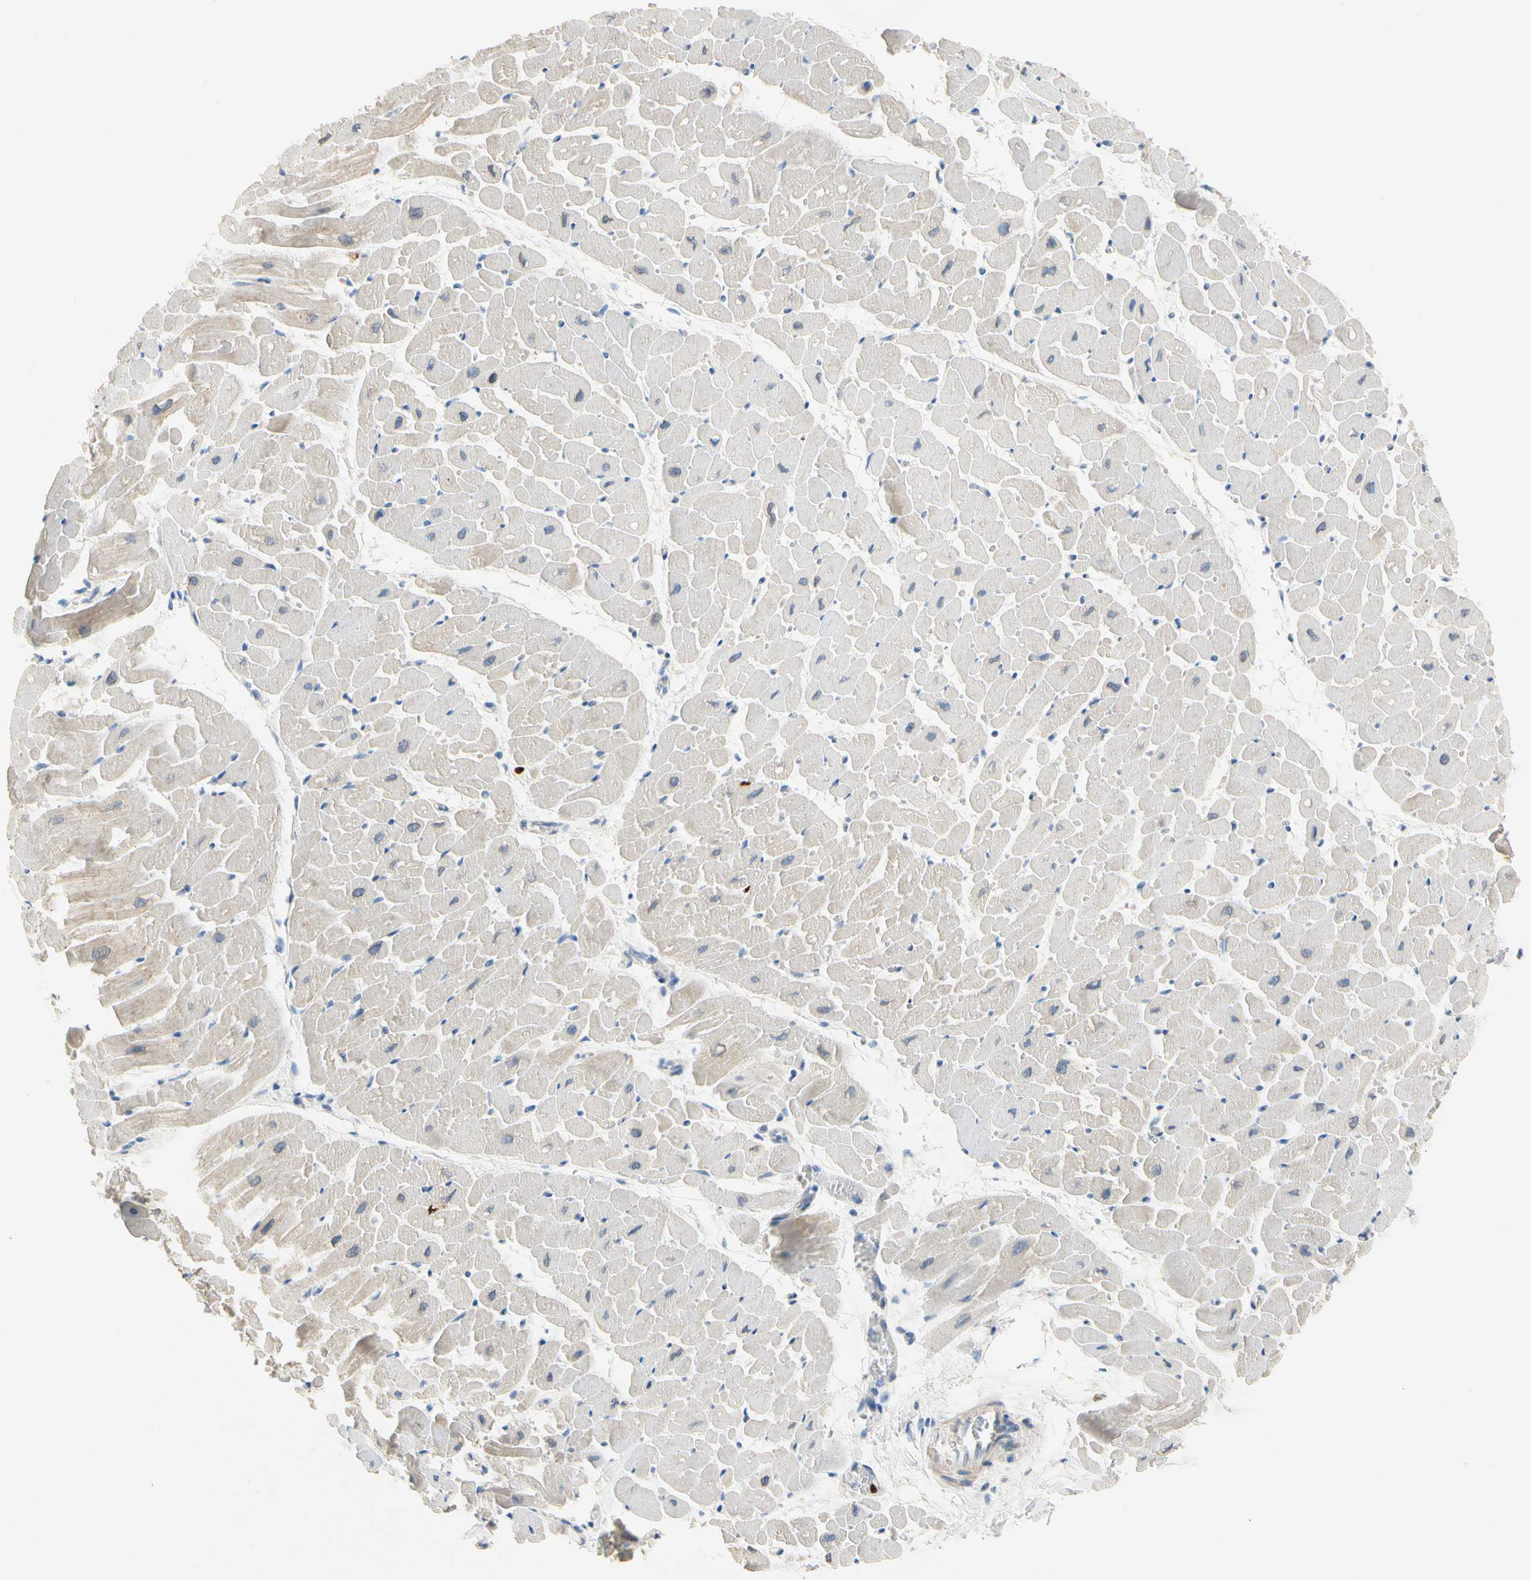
{"staining": {"intensity": "weak", "quantity": "25%-75%", "location": "cytoplasmic/membranous"}, "tissue": "heart muscle", "cell_type": "Cardiomyocytes", "image_type": "normal", "snomed": [{"axis": "morphology", "description": "Normal tissue, NOS"}, {"axis": "topography", "description": "Heart"}], "caption": "Weak cytoplasmic/membranous protein expression is appreciated in approximately 25%-75% of cardiomyocytes in heart muscle.", "gene": "TRAF5", "patient": {"sex": "male", "age": 45}}